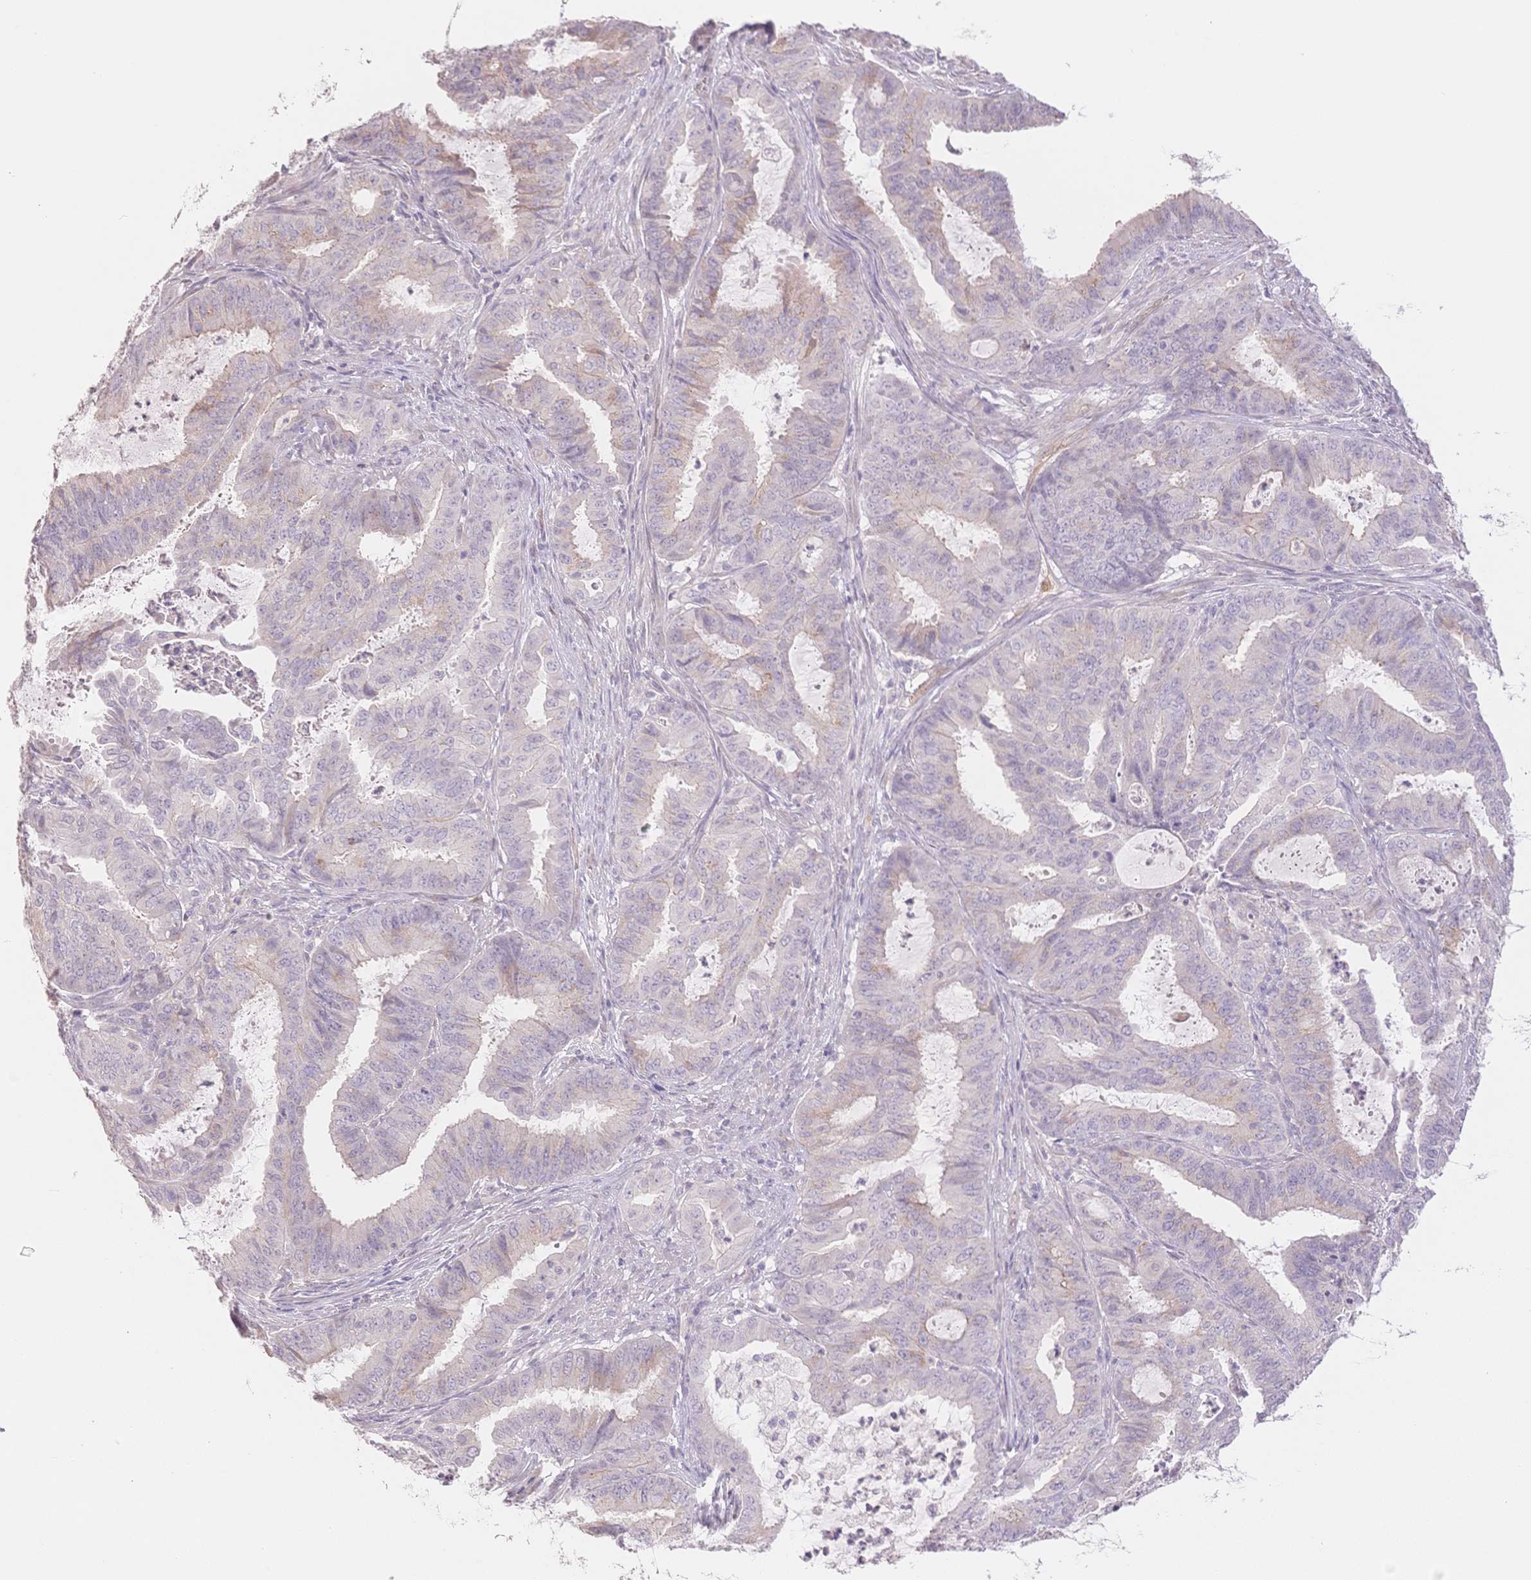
{"staining": {"intensity": "weak", "quantity": "<25%", "location": "cytoplasmic/membranous"}, "tissue": "endometrial cancer", "cell_type": "Tumor cells", "image_type": "cancer", "snomed": [{"axis": "morphology", "description": "Adenocarcinoma, NOS"}, {"axis": "topography", "description": "Endometrium"}], "caption": "This is an IHC histopathology image of endometrial adenocarcinoma. There is no expression in tumor cells.", "gene": "SUV39H2", "patient": {"sex": "female", "age": 51}}